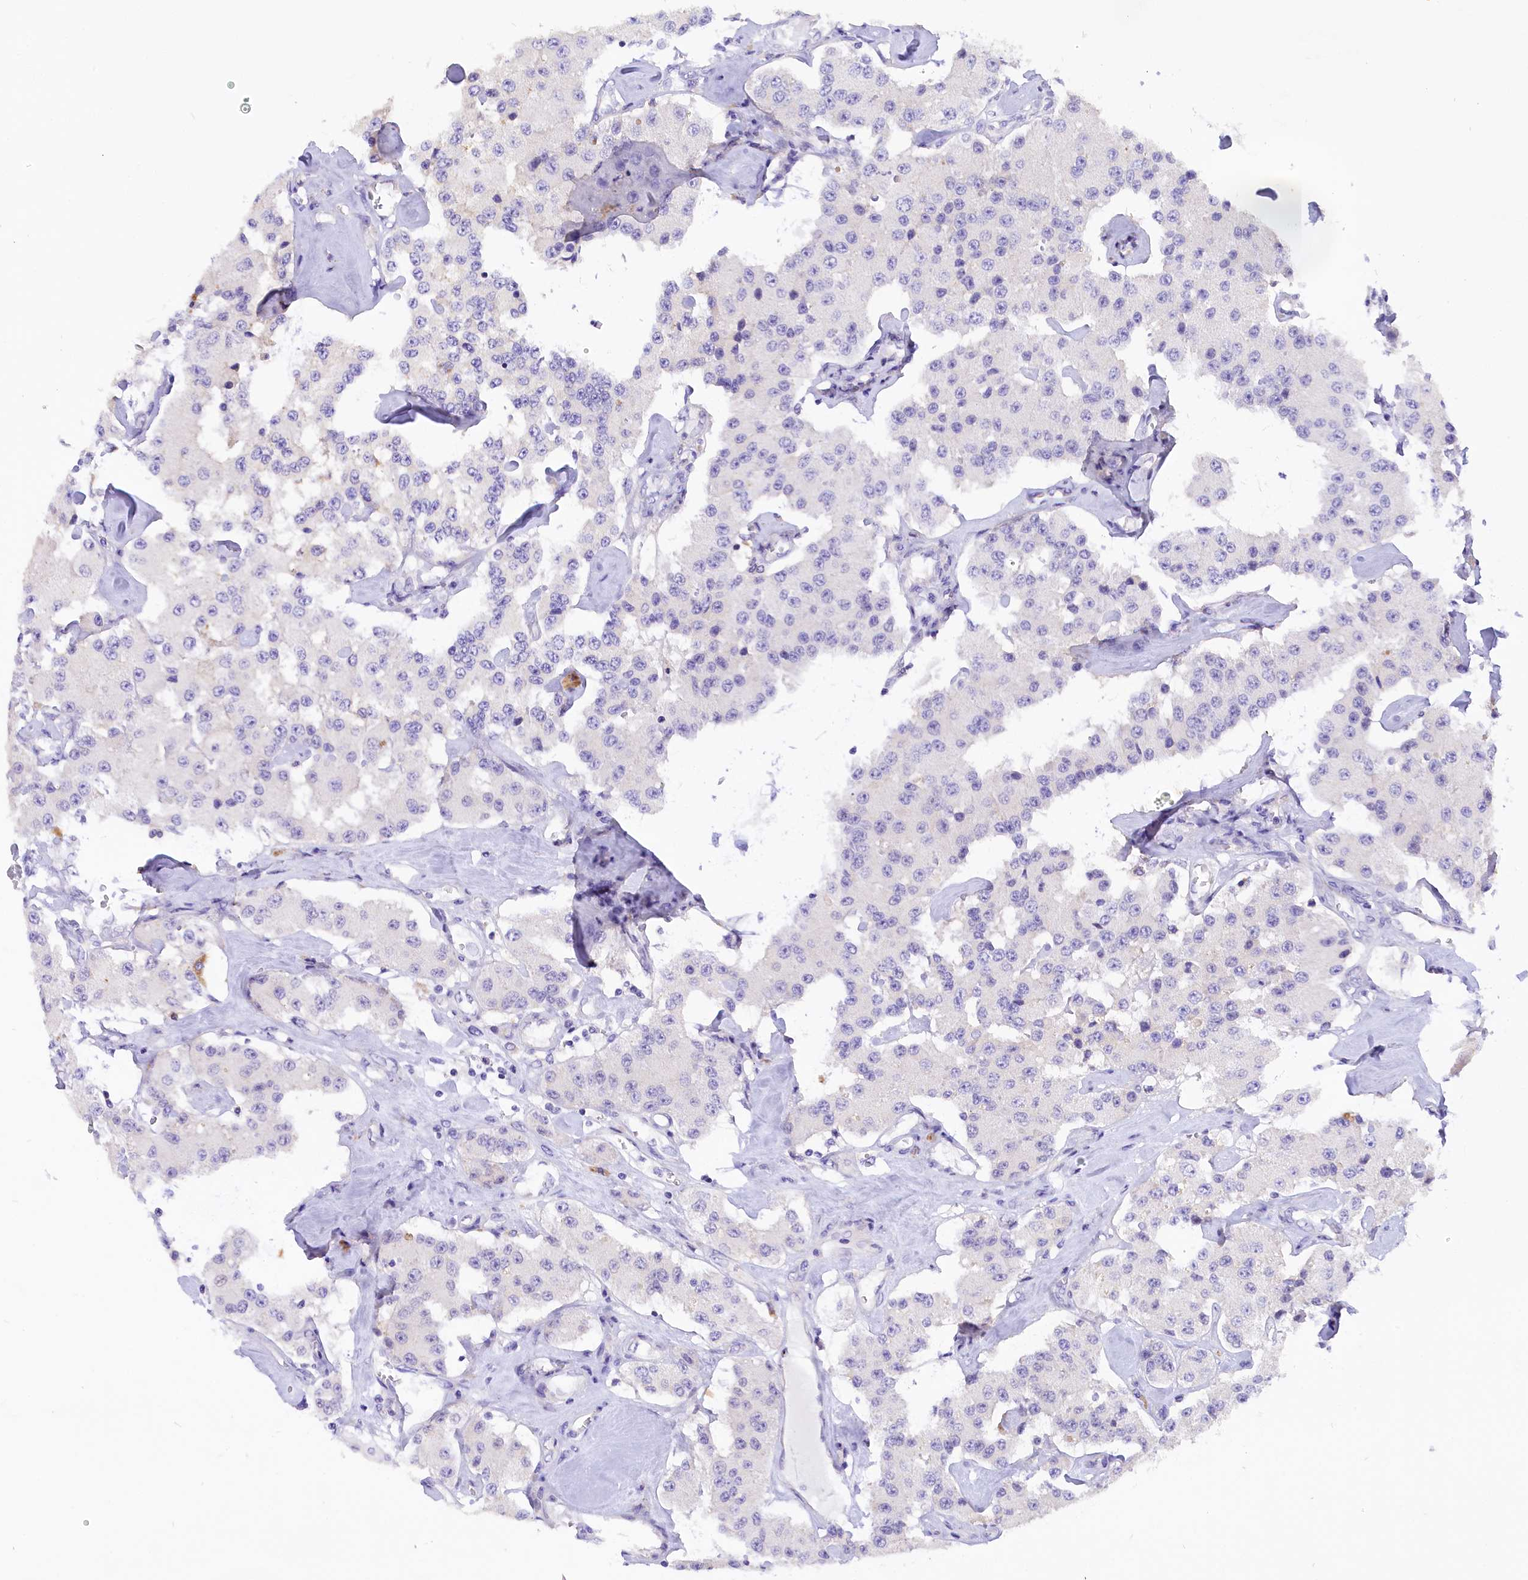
{"staining": {"intensity": "negative", "quantity": "none", "location": "none"}, "tissue": "carcinoid", "cell_type": "Tumor cells", "image_type": "cancer", "snomed": [{"axis": "morphology", "description": "Carcinoid, malignant, NOS"}, {"axis": "topography", "description": "Pancreas"}], "caption": "Immunohistochemistry (IHC) image of human carcinoid stained for a protein (brown), which displays no expression in tumor cells.", "gene": "COL6A5", "patient": {"sex": "male", "age": 41}}